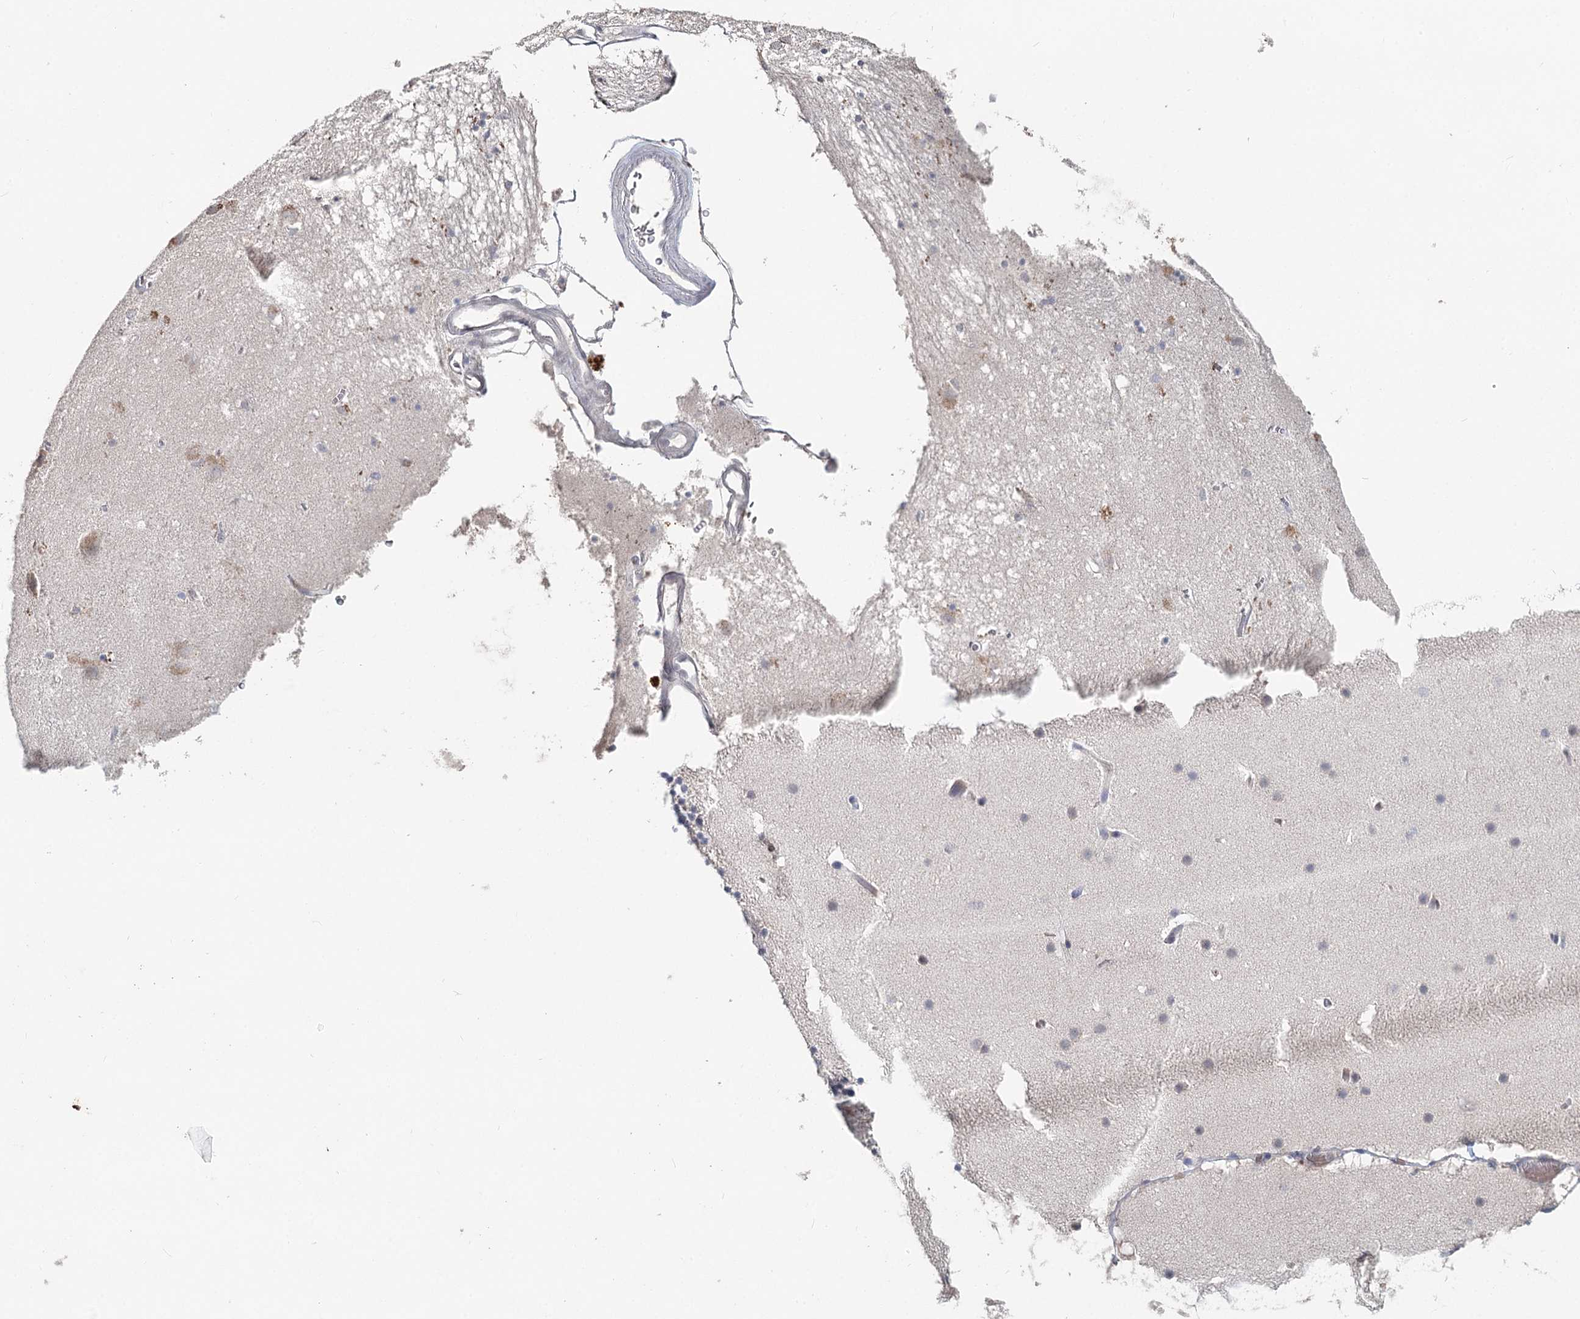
{"staining": {"intensity": "weak", "quantity": "<25%", "location": "cytoplasmic/membranous"}, "tissue": "caudate", "cell_type": "Glial cells", "image_type": "normal", "snomed": [{"axis": "morphology", "description": "Normal tissue, NOS"}, {"axis": "topography", "description": "Lateral ventricle wall"}], "caption": "DAB immunohistochemical staining of benign human caudate shows no significant expression in glial cells. The staining was performed using DAB (3,3'-diaminobenzidine) to visualize the protein expression in brown, while the nuclei were stained in blue with hematoxylin (Magnification: 20x).", "gene": "FBXO7", "patient": {"sex": "male", "age": 70}}